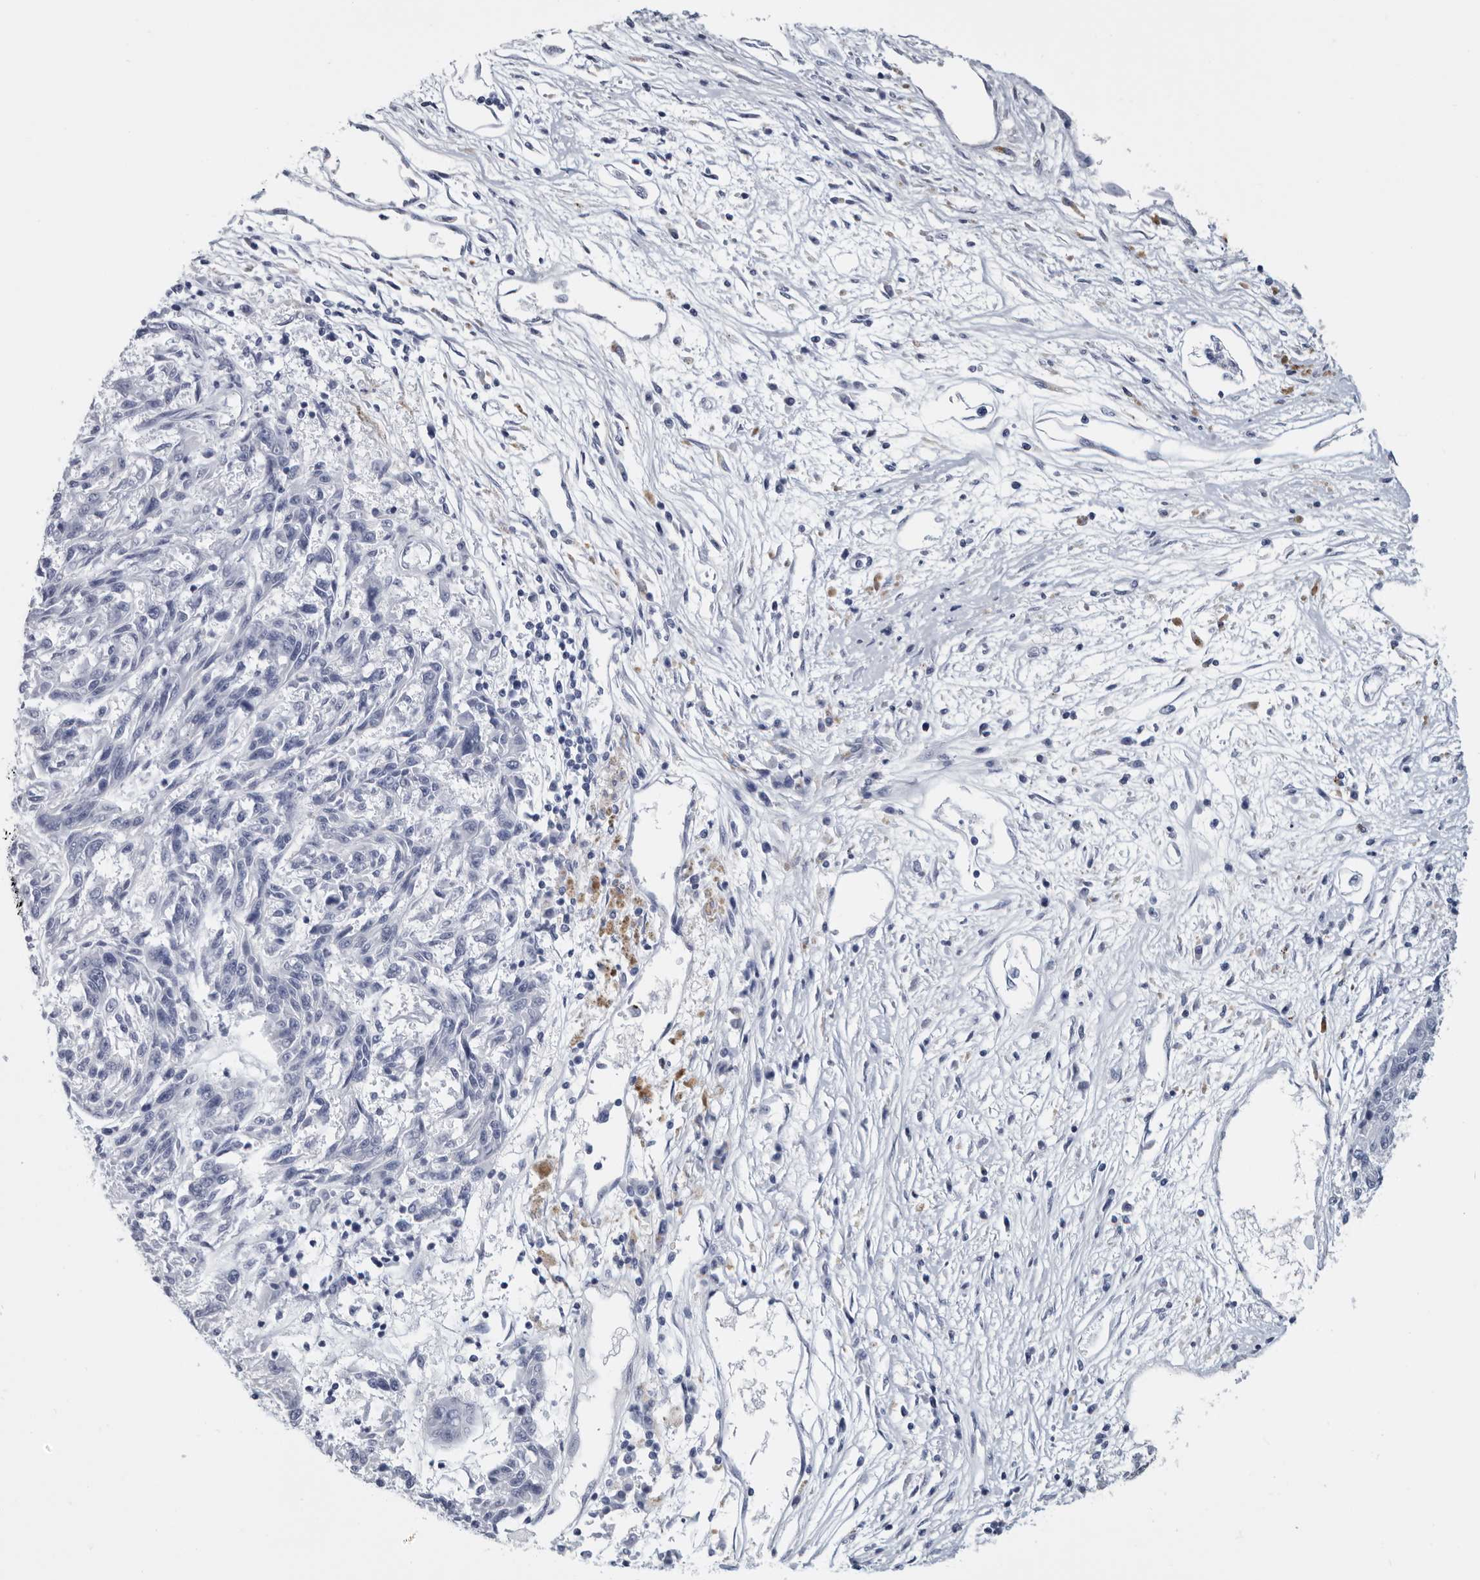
{"staining": {"intensity": "negative", "quantity": "none", "location": "none"}, "tissue": "melanoma", "cell_type": "Tumor cells", "image_type": "cancer", "snomed": [{"axis": "morphology", "description": "Malignant melanoma, NOS"}, {"axis": "topography", "description": "Skin"}], "caption": "Immunohistochemistry of human melanoma shows no positivity in tumor cells.", "gene": "WRAP73", "patient": {"sex": "male", "age": 53}}